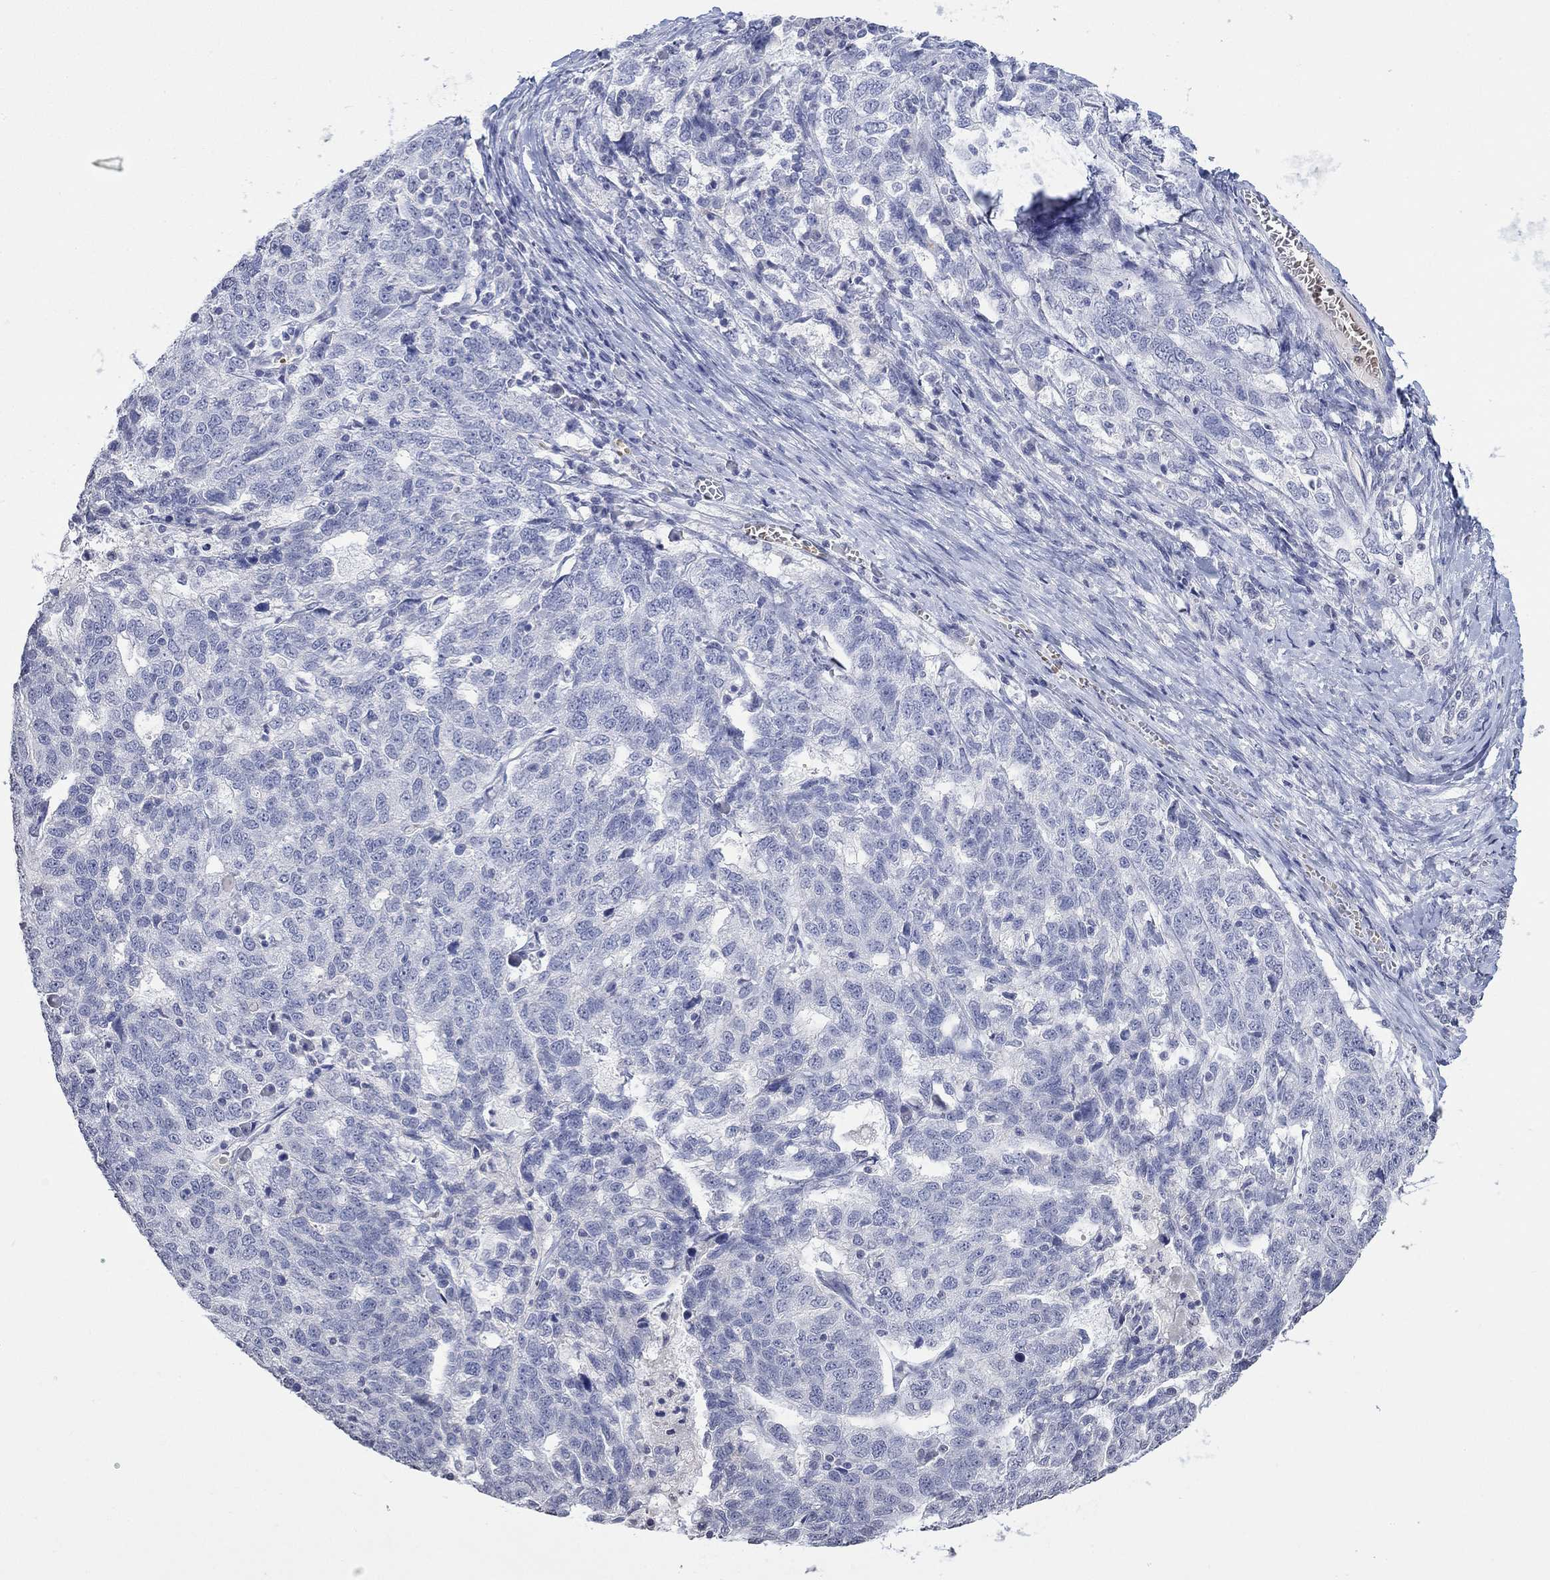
{"staining": {"intensity": "negative", "quantity": "none", "location": "none"}, "tissue": "ovarian cancer", "cell_type": "Tumor cells", "image_type": "cancer", "snomed": [{"axis": "morphology", "description": "Cystadenocarcinoma, serous, NOS"}, {"axis": "topography", "description": "Ovary"}], "caption": "The histopathology image exhibits no staining of tumor cells in ovarian cancer.", "gene": "TMEM255A", "patient": {"sex": "female", "age": 71}}